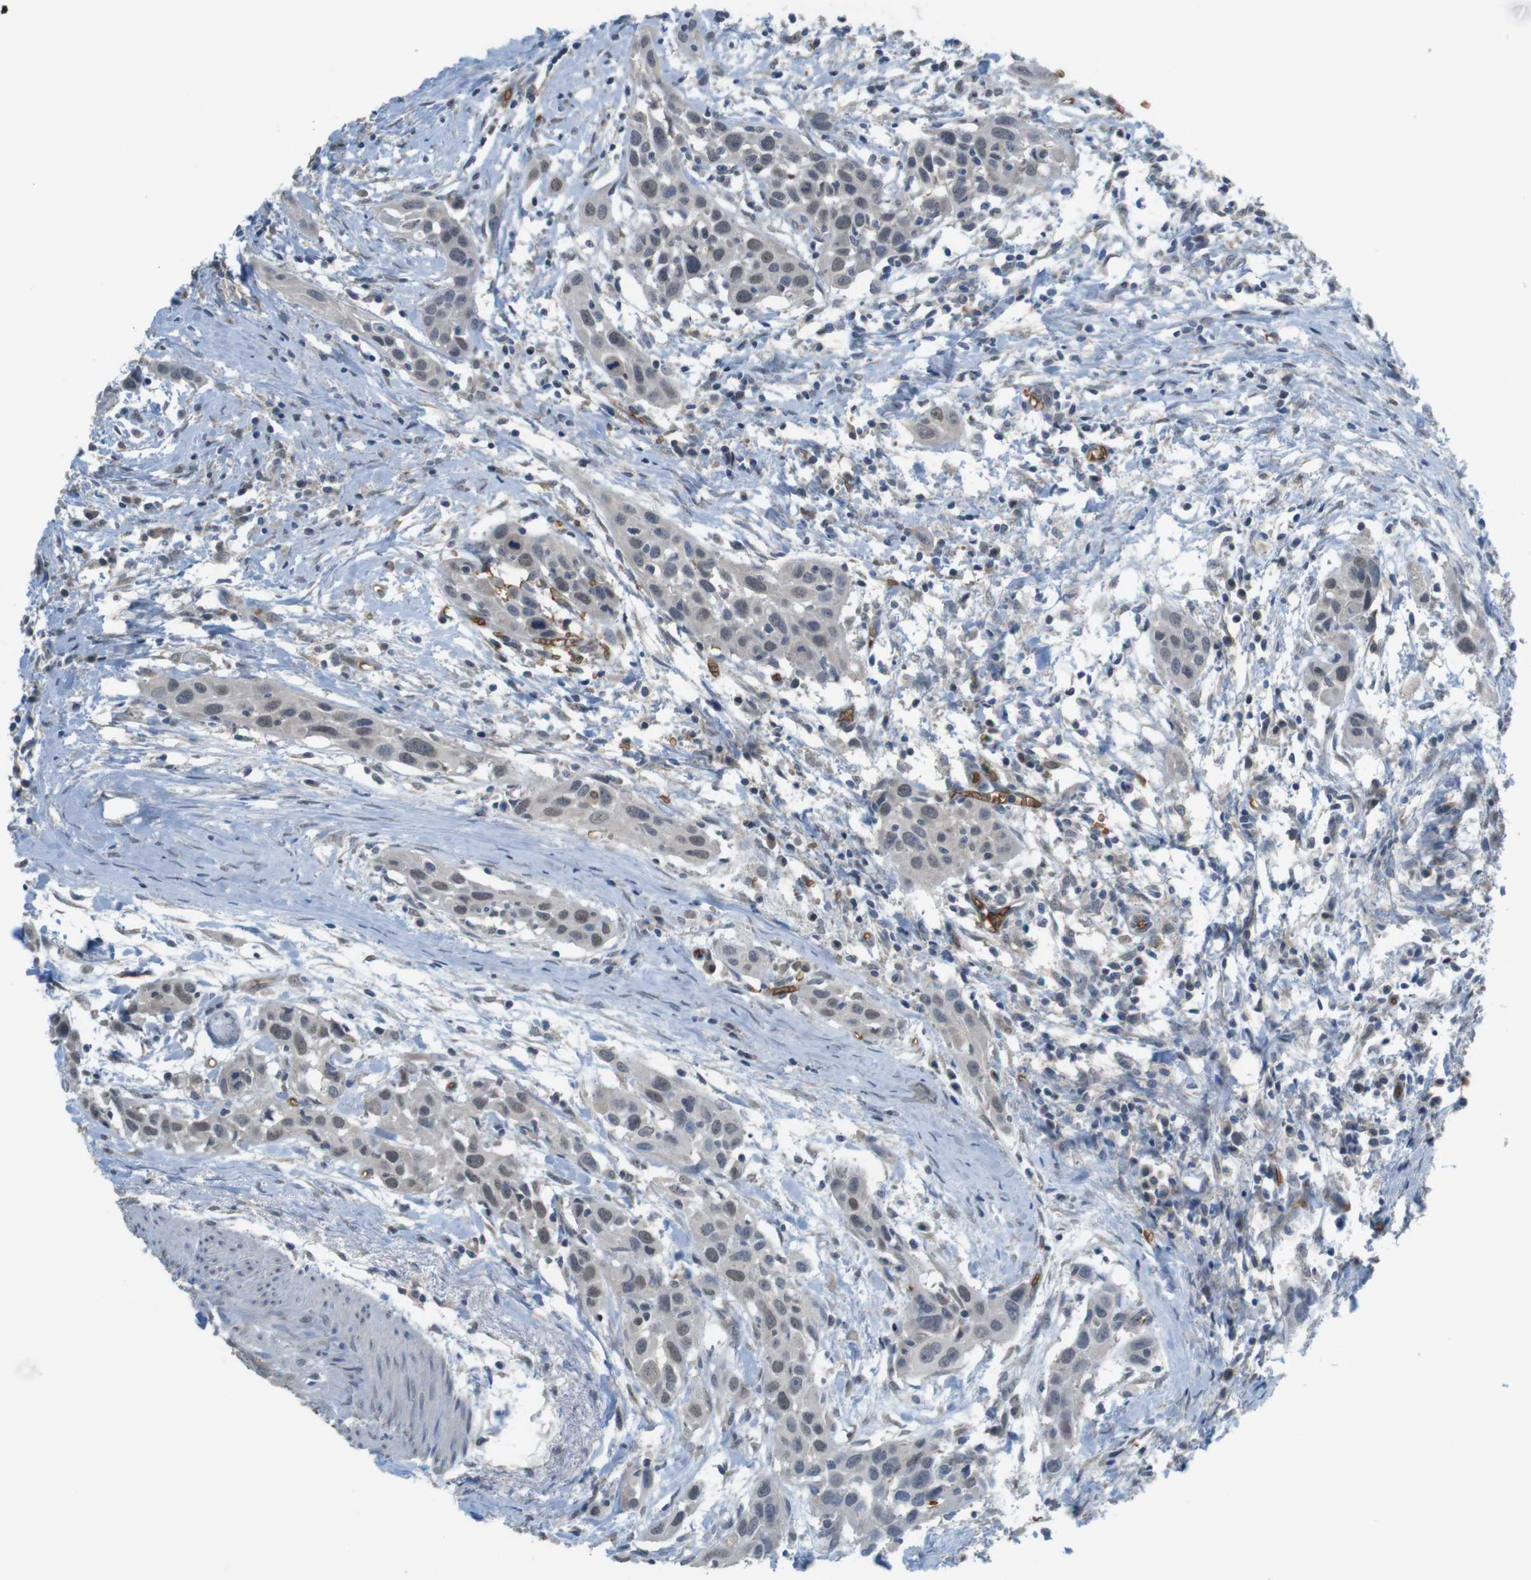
{"staining": {"intensity": "negative", "quantity": "none", "location": "none"}, "tissue": "head and neck cancer", "cell_type": "Tumor cells", "image_type": "cancer", "snomed": [{"axis": "morphology", "description": "Squamous cell carcinoma, NOS"}, {"axis": "topography", "description": "Oral tissue"}, {"axis": "topography", "description": "Head-Neck"}], "caption": "The immunohistochemistry (IHC) image has no significant positivity in tumor cells of squamous cell carcinoma (head and neck) tissue. (DAB immunohistochemistry (IHC) visualized using brightfield microscopy, high magnification).", "gene": "GYPA", "patient": {"sex": "female", "age": 50}}